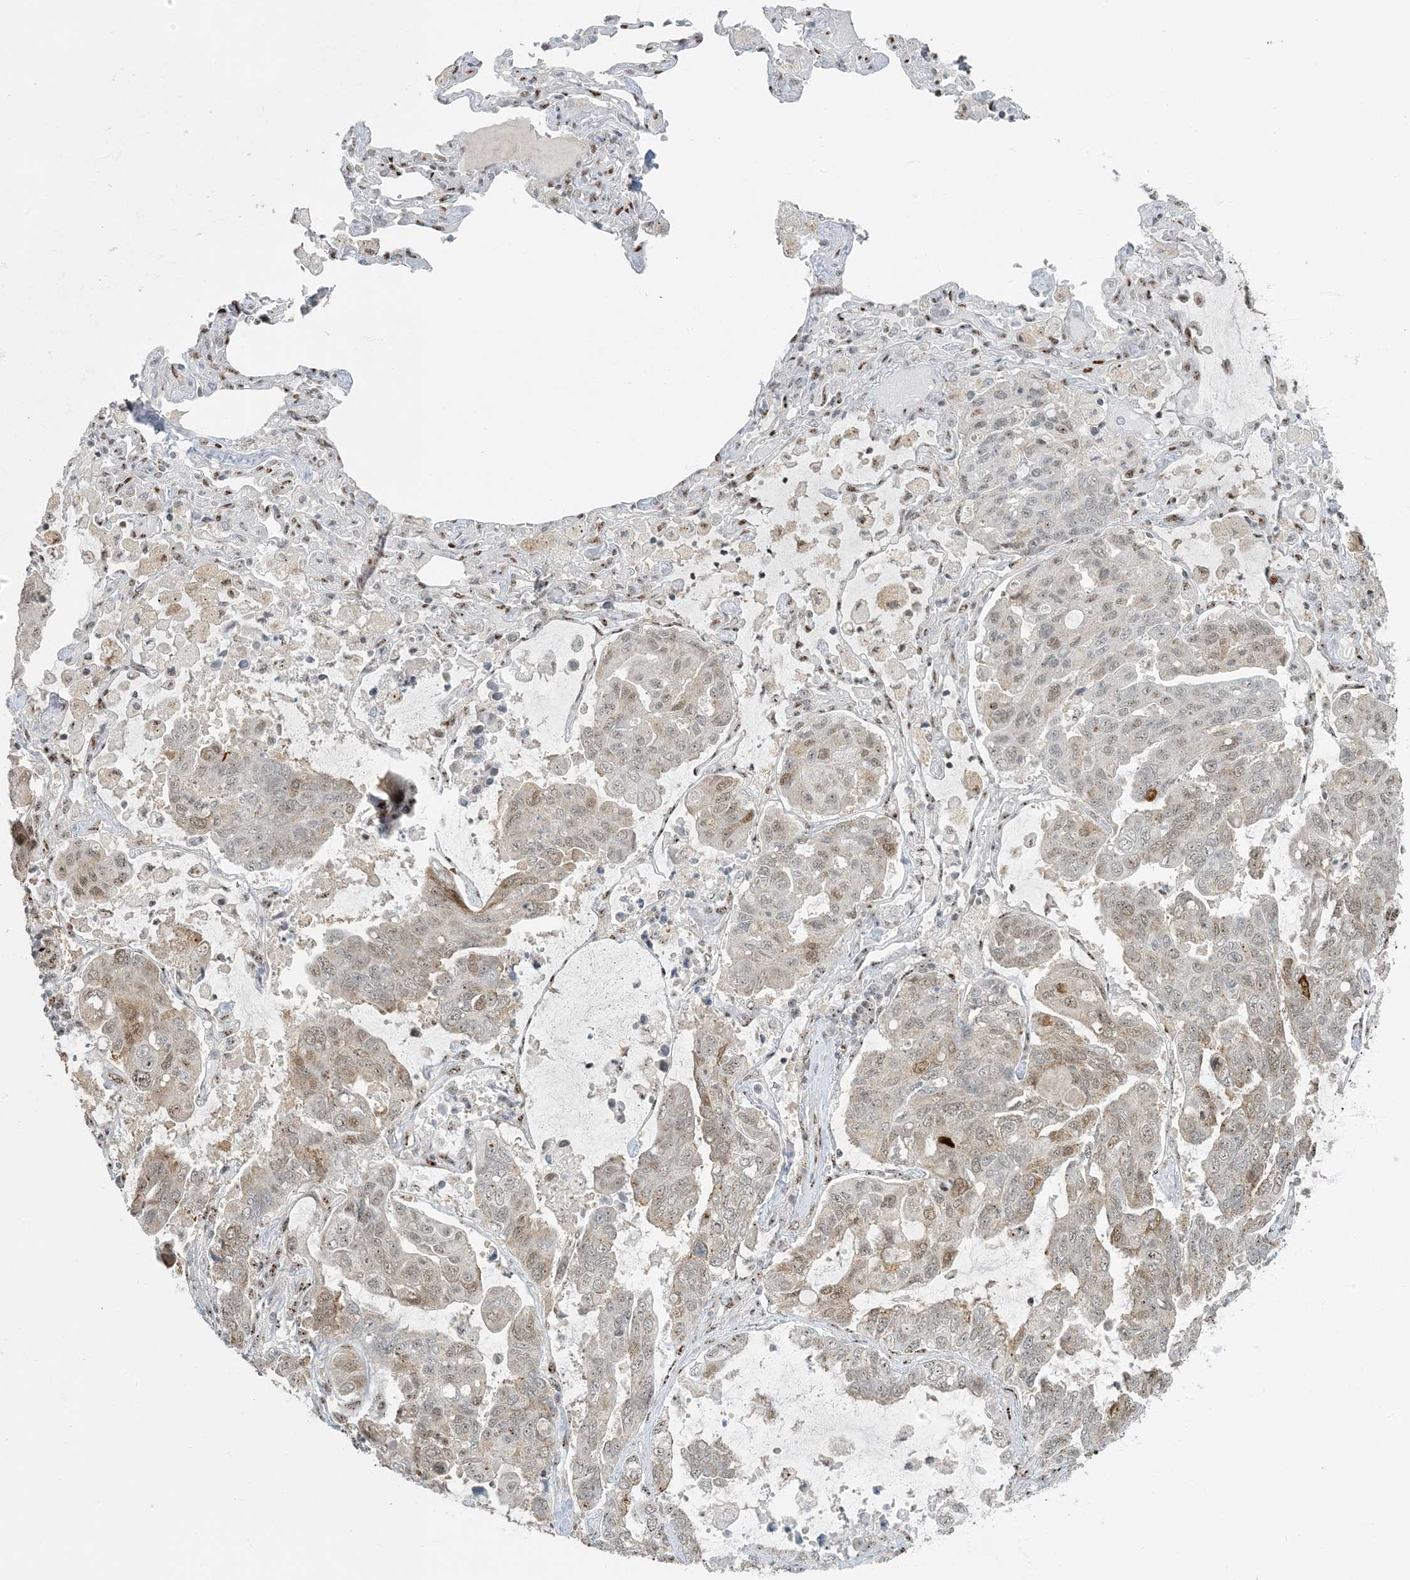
{"staining": {"intensity": "weak", "quantity": "<25%", "location": "cytoplasmic/membranous"}, "tissue": "lung cancer", "cell_type": "Tumor cells", "image_type": "cancer", "snomed": [{"axis": "morphology", "description": "Adenocarcinoma, NOS"}, {"axis": "topography", "description": "Lung"}], "caption": "IHC of lung cancer (adenocarcinoma) shows no positivity in tumor cells. (Stains: DAB IHC with hematoxylin counter stain, Microscopy: brightfield microscopy at high magnification).", "gene": "MBD1", "patient": {"sex": "male", "age": 64}}